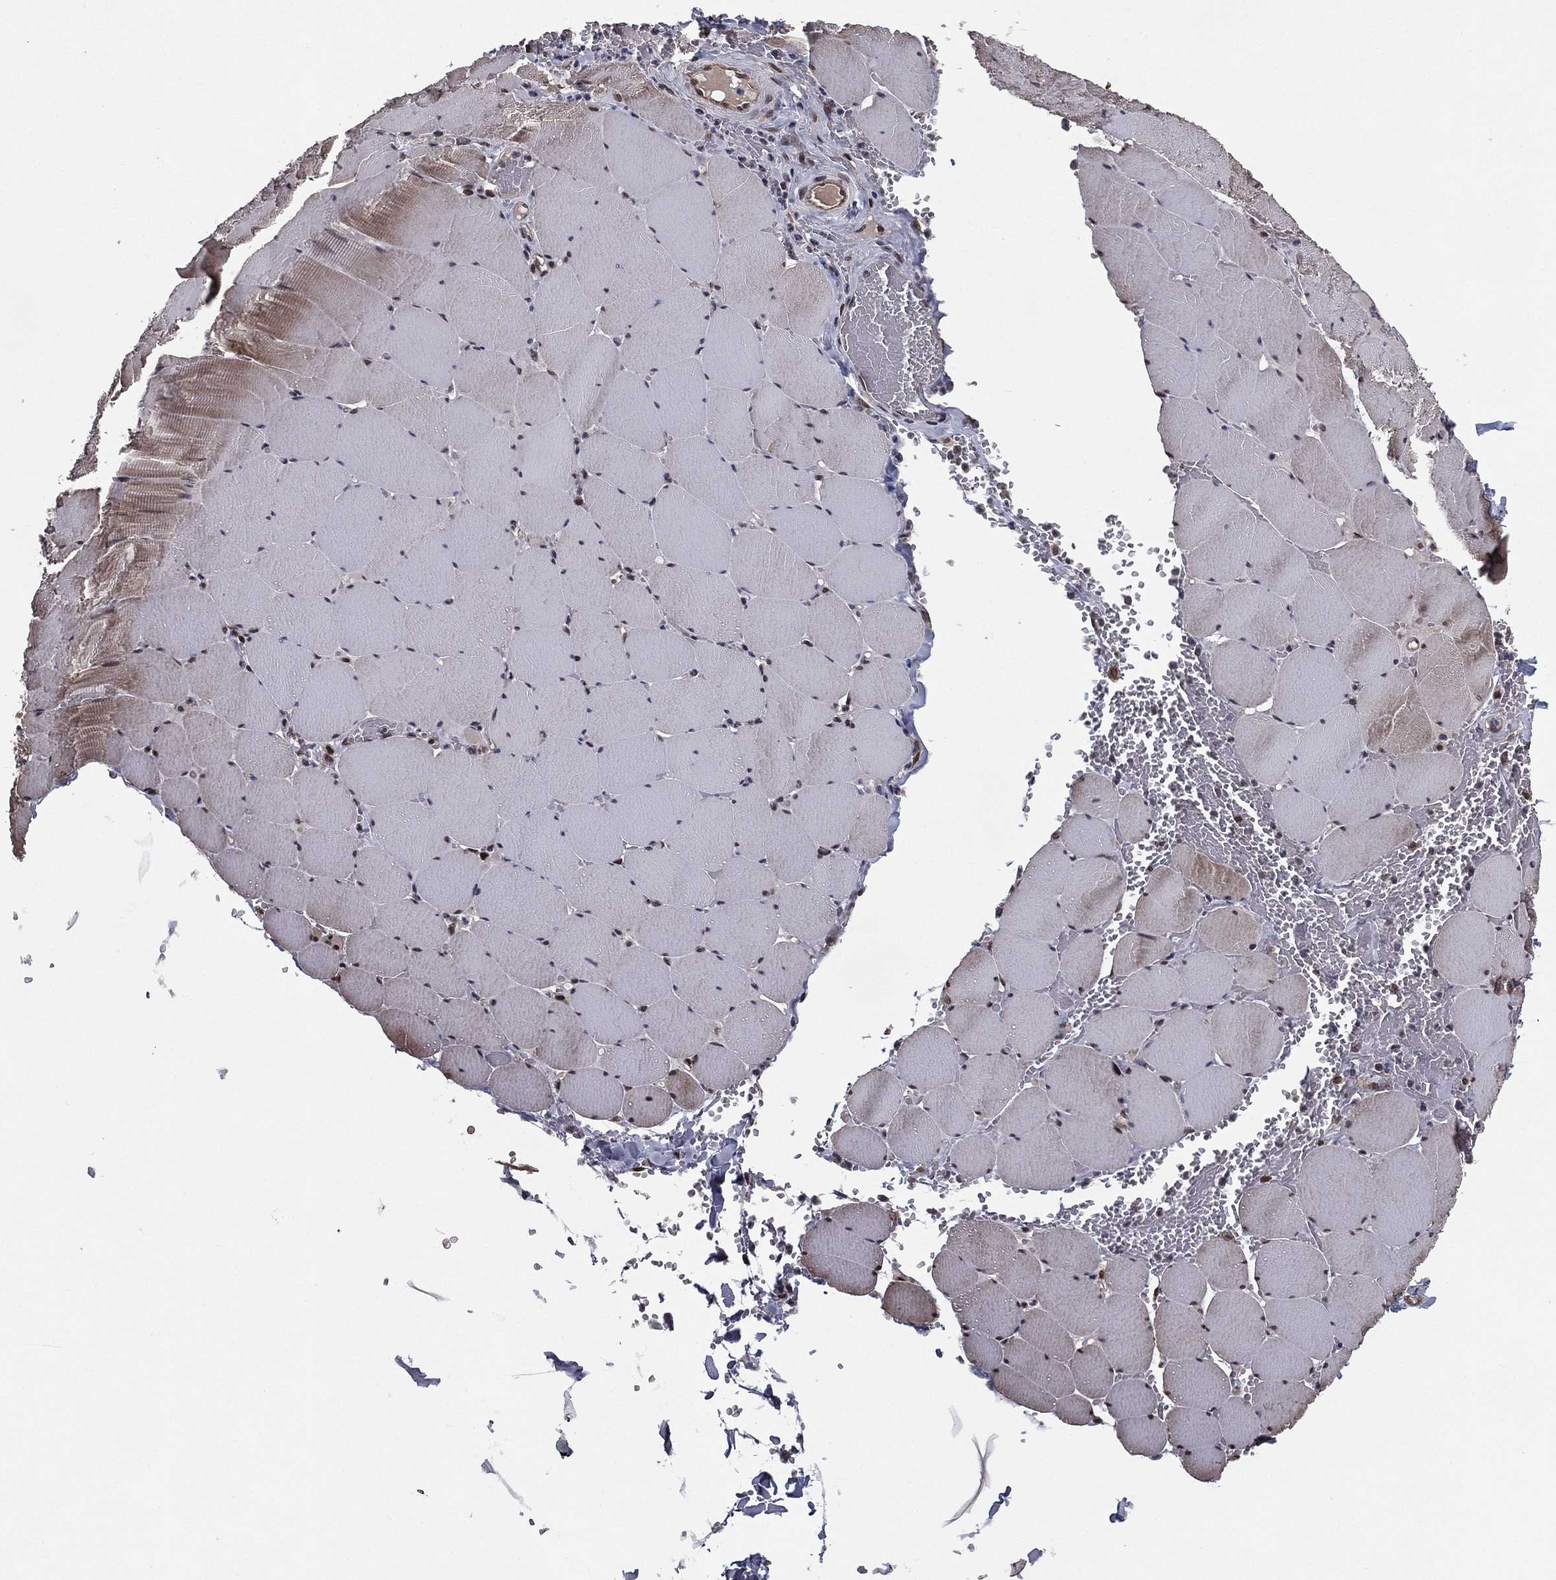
{"staining": {"intensity": "moderate", "quantity": "<25%", "location": "nuclear"}, "tissue": "skeletal muscle", "cell_type": "Myocytes", "image_type": "normal", "snomed": [{"axis": "morphology", "description": "Normal tissue, NOS"}, {"axis": "morphology", "description": "Malignant melanoma, Metastatic site"}, {"axis": "topography", "description": "Skeletal muscle"}], "caption": "Protein staining of benign skeletal muscle shows moderate nuclear positivity in approximately <25% of myocytes. (IHC, brightfield microscopy, high magnification).", "gene": "RARB", "patient": {"sex": "male", "age": 50}}